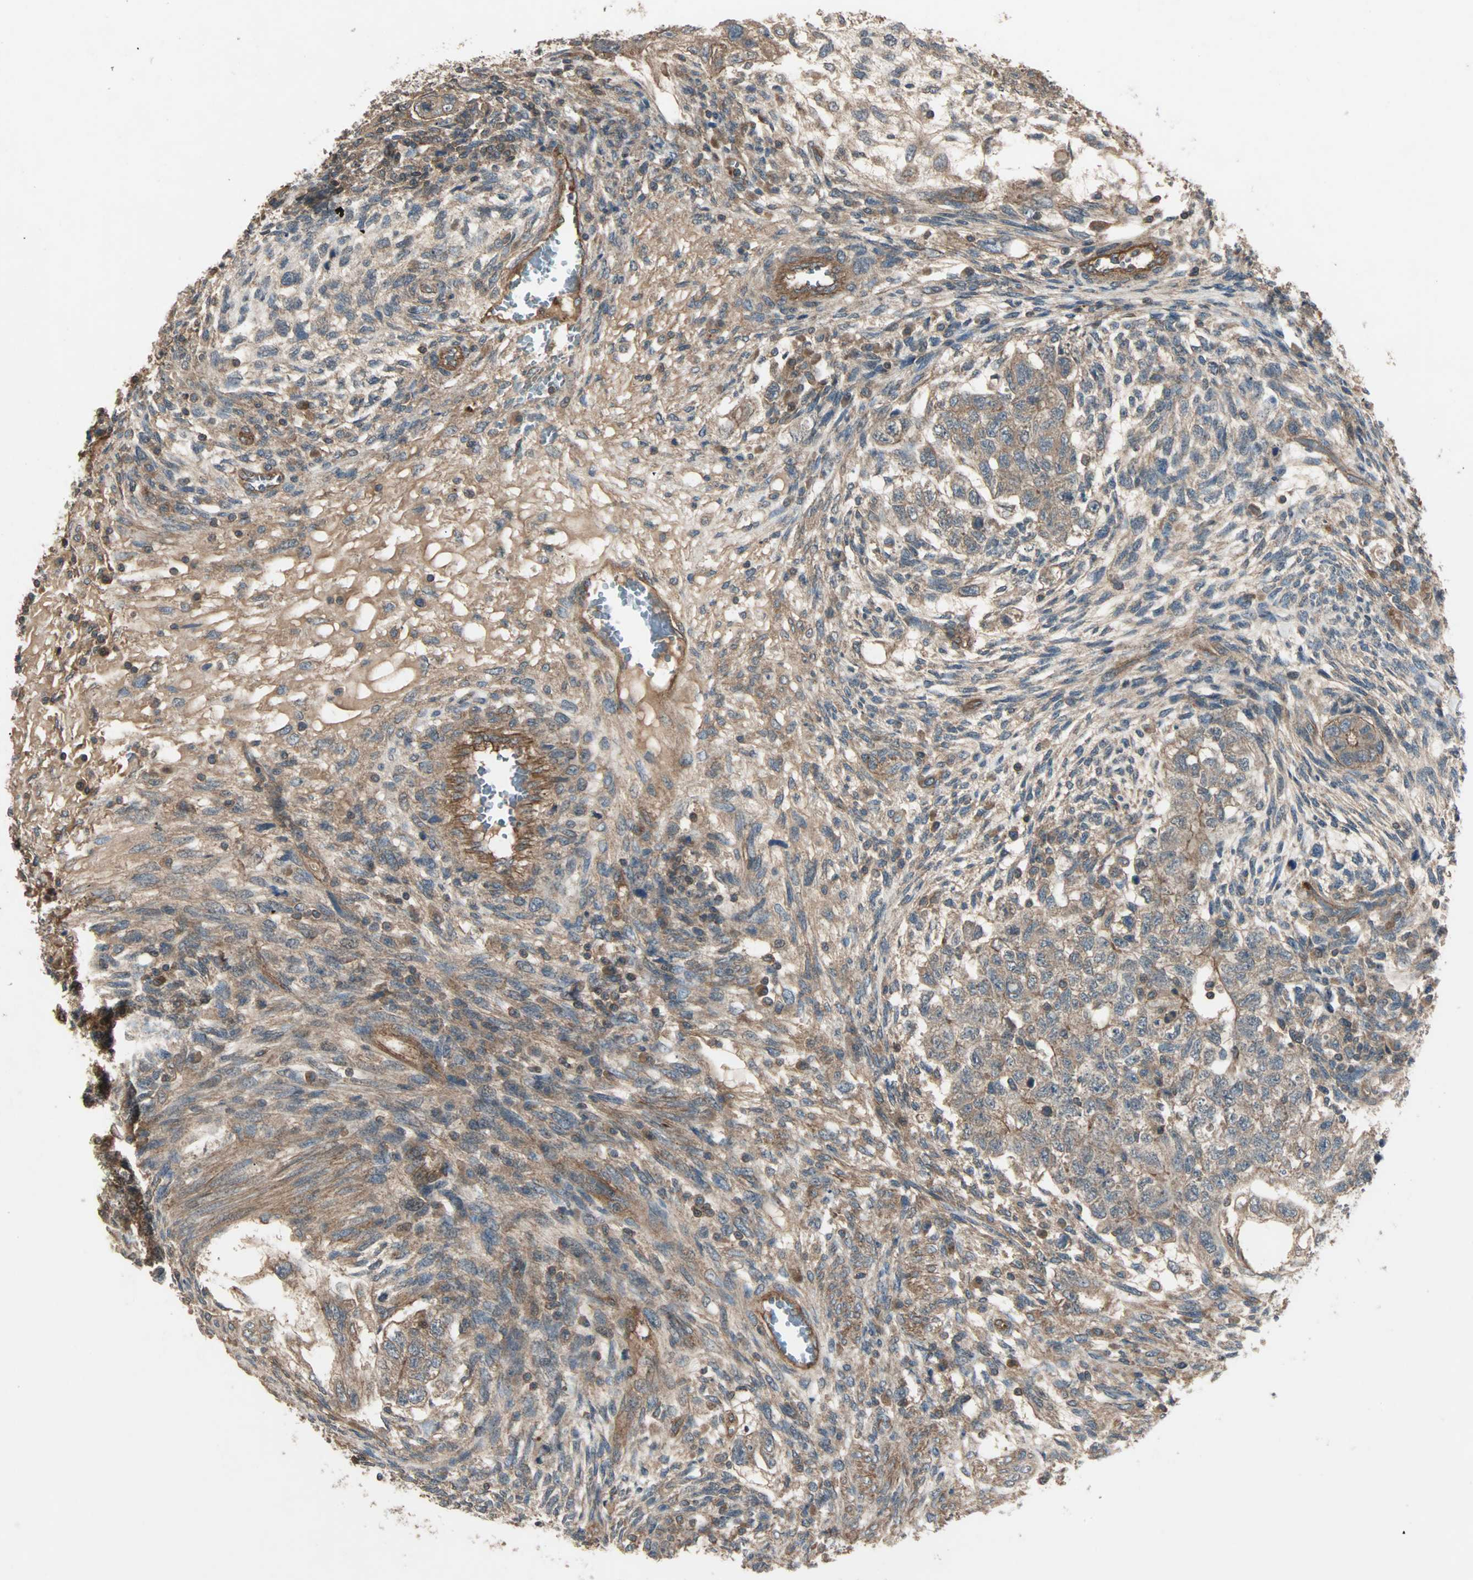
{"staining": {"intensity": "moderate", "quantity": ">75%", "location": "cytoplasmic/membranous"}, "tissue": "testis cancer", "cell_type": "Tumor cells", "image_type": "cancer", "snomed": [{"axis": "morphology", "description": "Normal tissue, NOS"}, {"axis": "morphology", "description": "Carcinoma, Embryonal, NOS"}, {"axis": "topography", "description": "Testis"}], "caption": "Testis cancer (embryonal carcinoma) stained with DAB (3,3'-diaminobenzidine) IHC reveals medium levels of moderate cytoplasmic/membranous positivity in approximately >75% of tumor cells.", "gene": "GCK", "patient": {"sex": "male", "age": 36}}